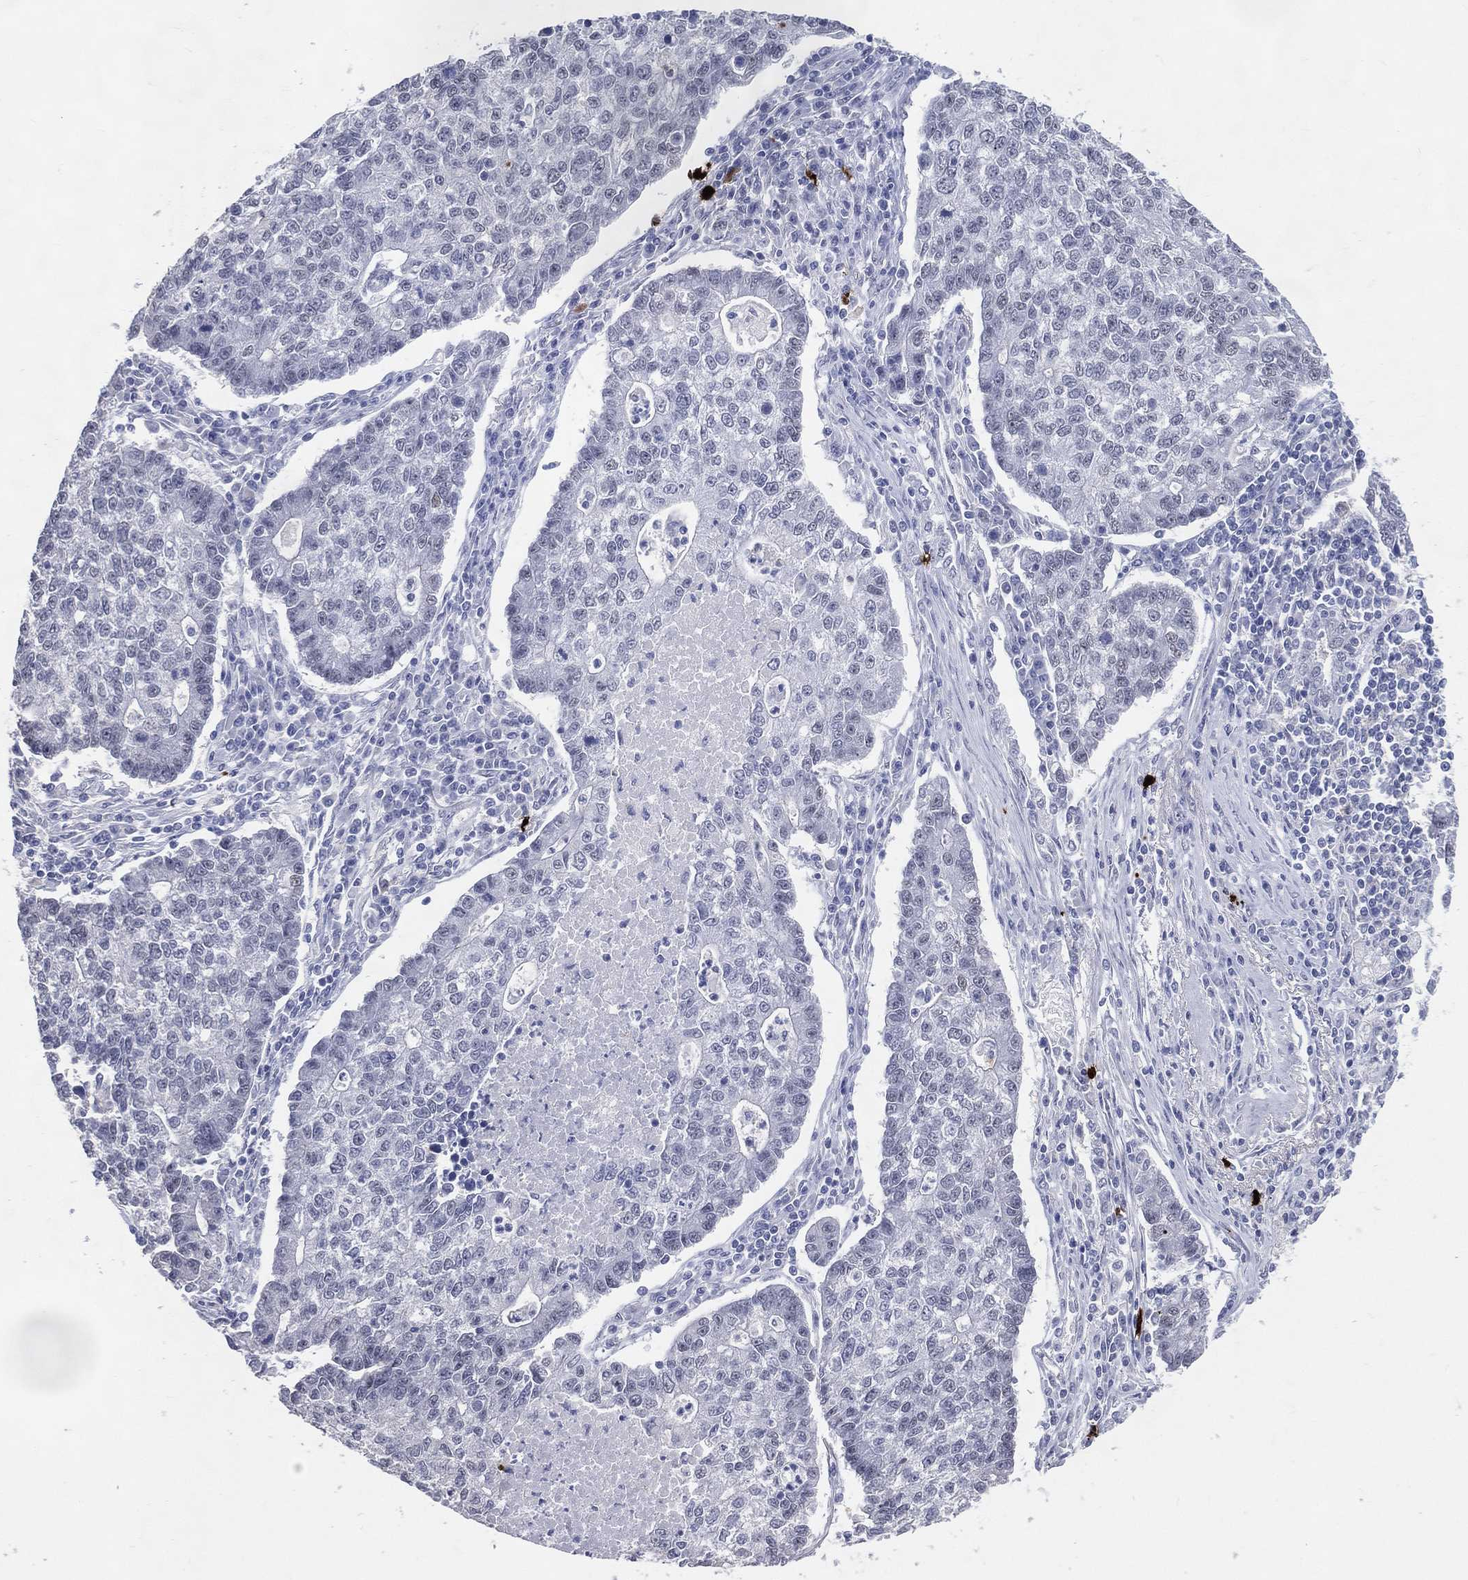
{"staining": {"intensity": "negative", "quantity": "none", "location": "none"}, "tissue": "lung cancer", "cell_type": "Tumor cells", "image_type": "cancer", "snomed": [{"axis": "morphology", "description": "Adenocarcinoma, NOS"}, {"axis": "topography", "description": "Lung"}], "caption": "Tumor cells show no significant protein staining in lung adenocarcinoma.", "gene": "CFAP58", "patient": {"sex": "male", "age": 57}}